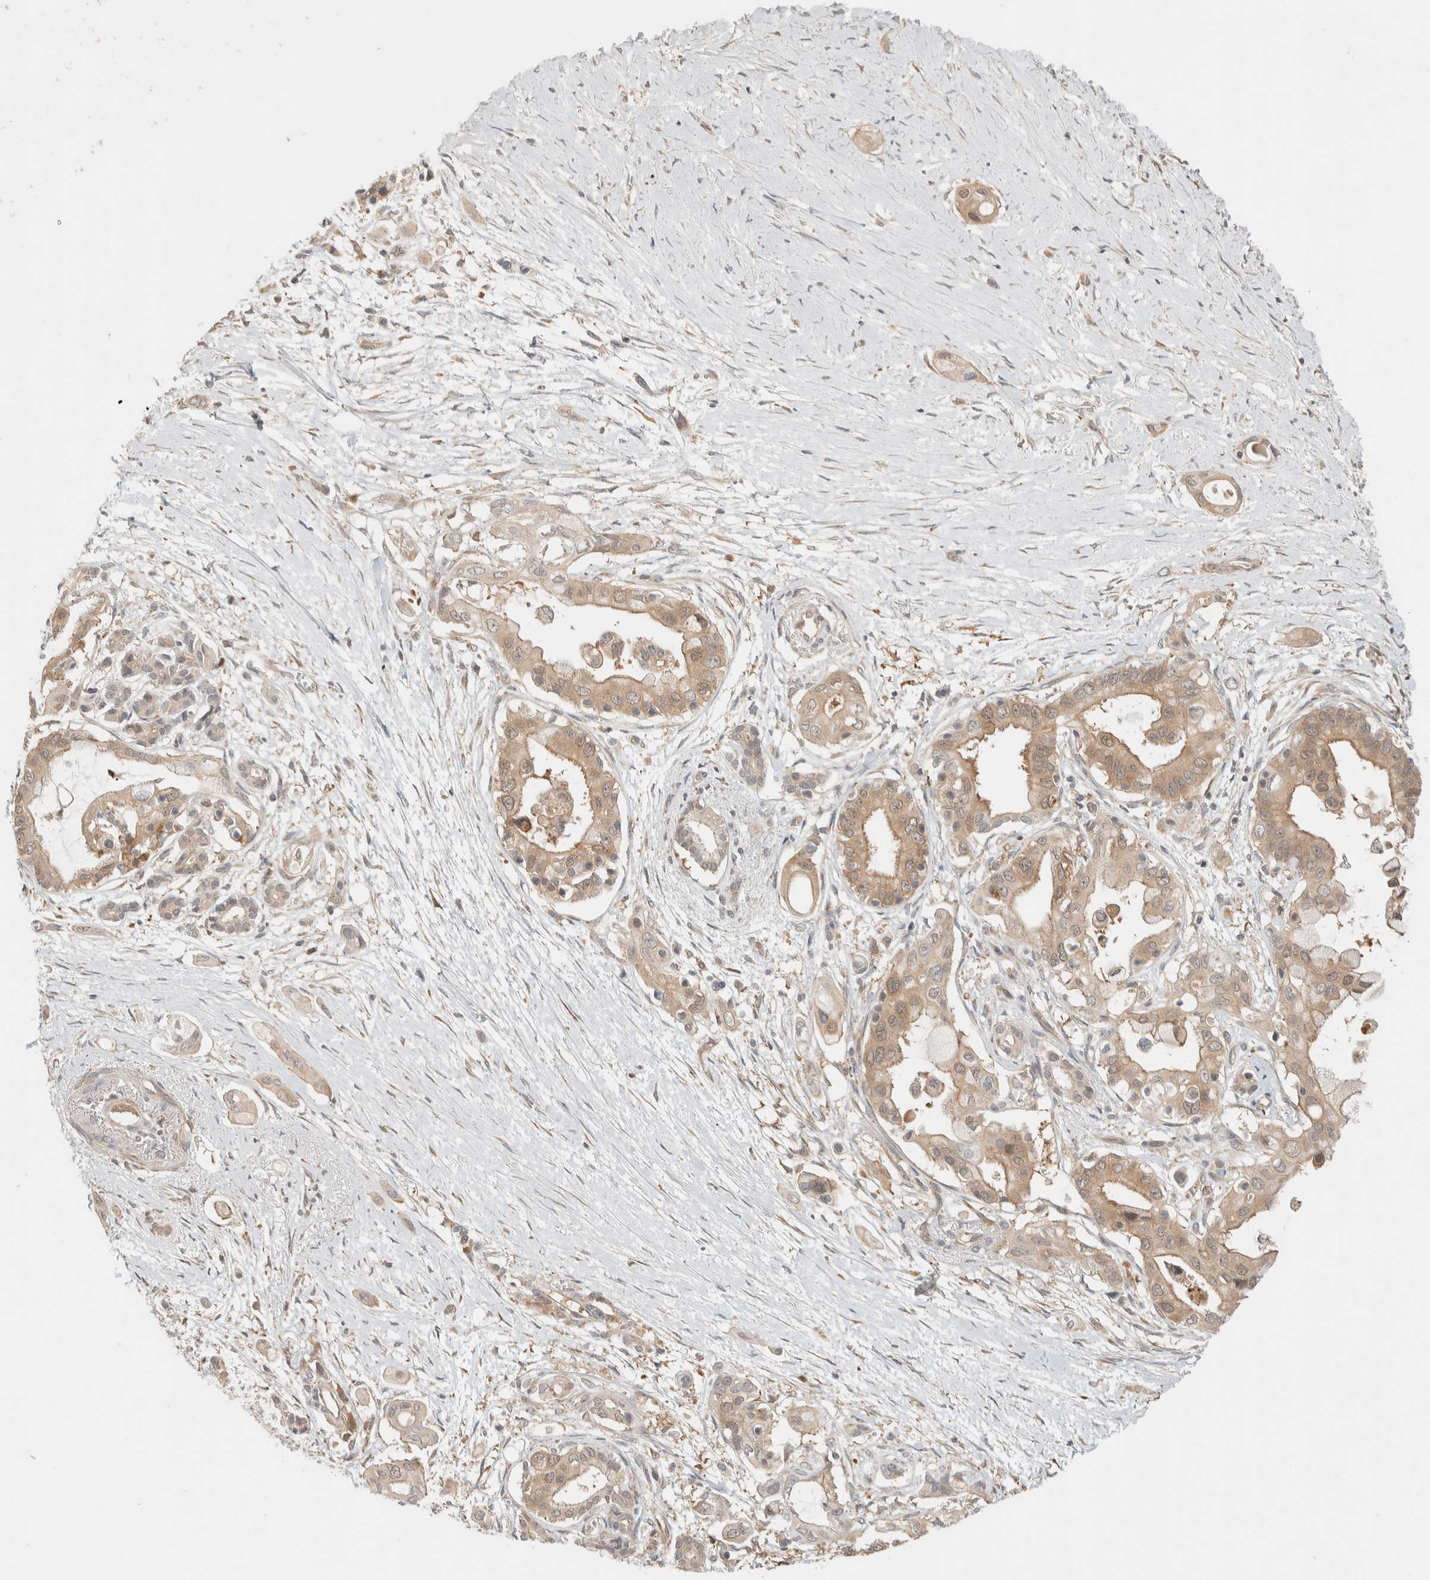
{"staining": {"intensity": "weak", "quantity": ">75%", "location": "cytoplasmic/membranous"}, "tissue": "pancreatic cancer", "cell_type": "Tumor cells", "image_type": "cancer", "snomed": [{"axis": "morphology", "description": "Adenocarcinoma, NOS"}, {"axis": "topography", "description": "Pancreas"}], "caption": "Immunohistochemical staining of human pancreatic adenocarcinoma demonstrates low levels of weak cytoplasmic/membranous protein positivity in about >75% of tumor cells.", "gene": "ADSS2", "patient": {"sex": "male", "age": 59}}